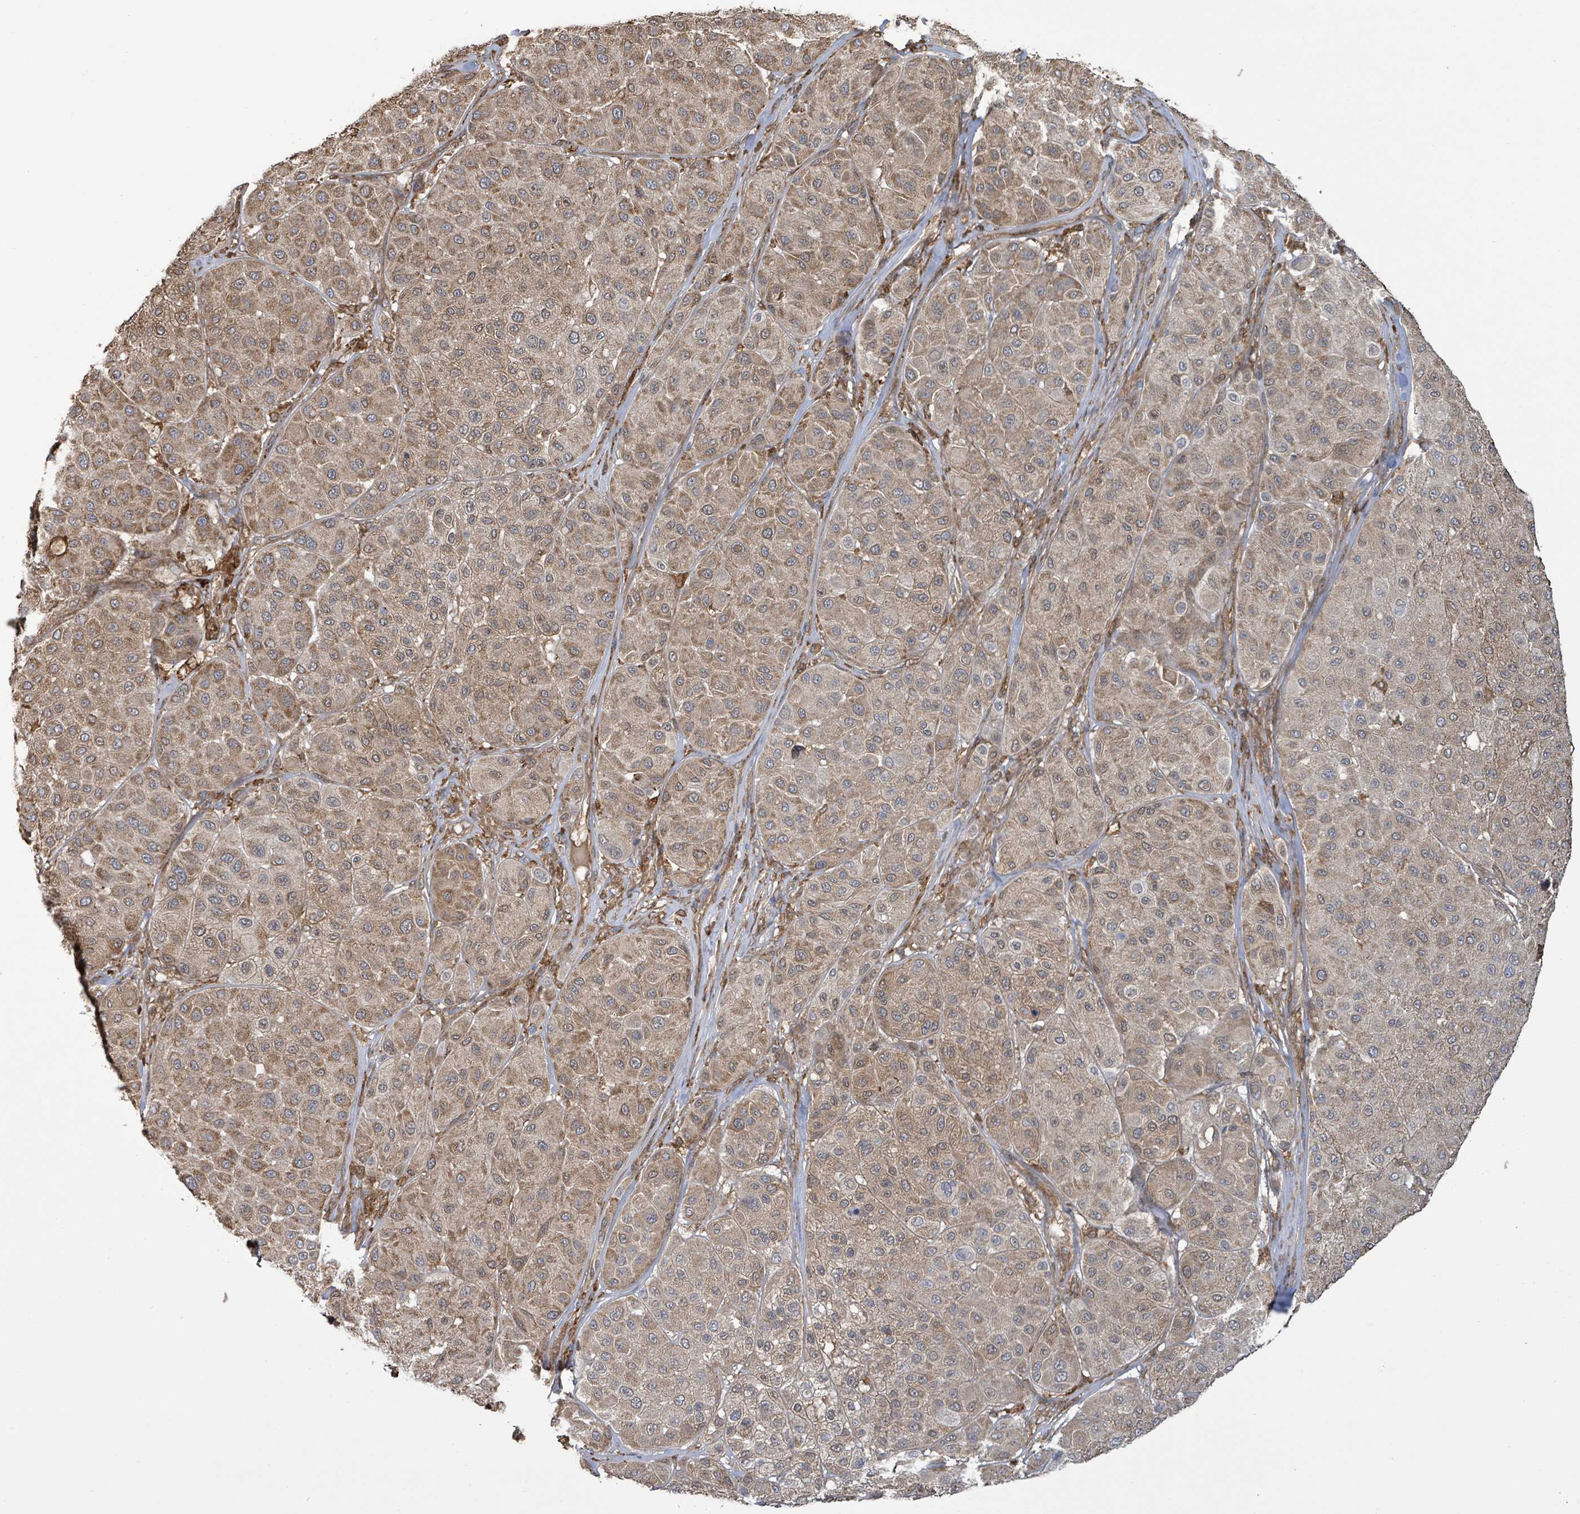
{"staining": {"intensity": "moderate", "quantity": ">75%", "location": "cytoplasmic/membranous"}, "tissue": "melanoma", "cell_type": "Tumor cells", "image_type": "cancer", "snomed": [{"axis": "morphology", "description": "Malignant melanoma, Metastatic site"}, {"axis": "topography", "description": "Smooth muscle"}], "caption": "An IHC histopathology image of neoplastic tissue is shown. Protein staining in brown highlights moderate cytoplasmic/membranous positivity in malignant melanoma (metastatic site) within tumor cells.", "gene": "ARPIN", "patient": {"sex": "male", "age": 41}}